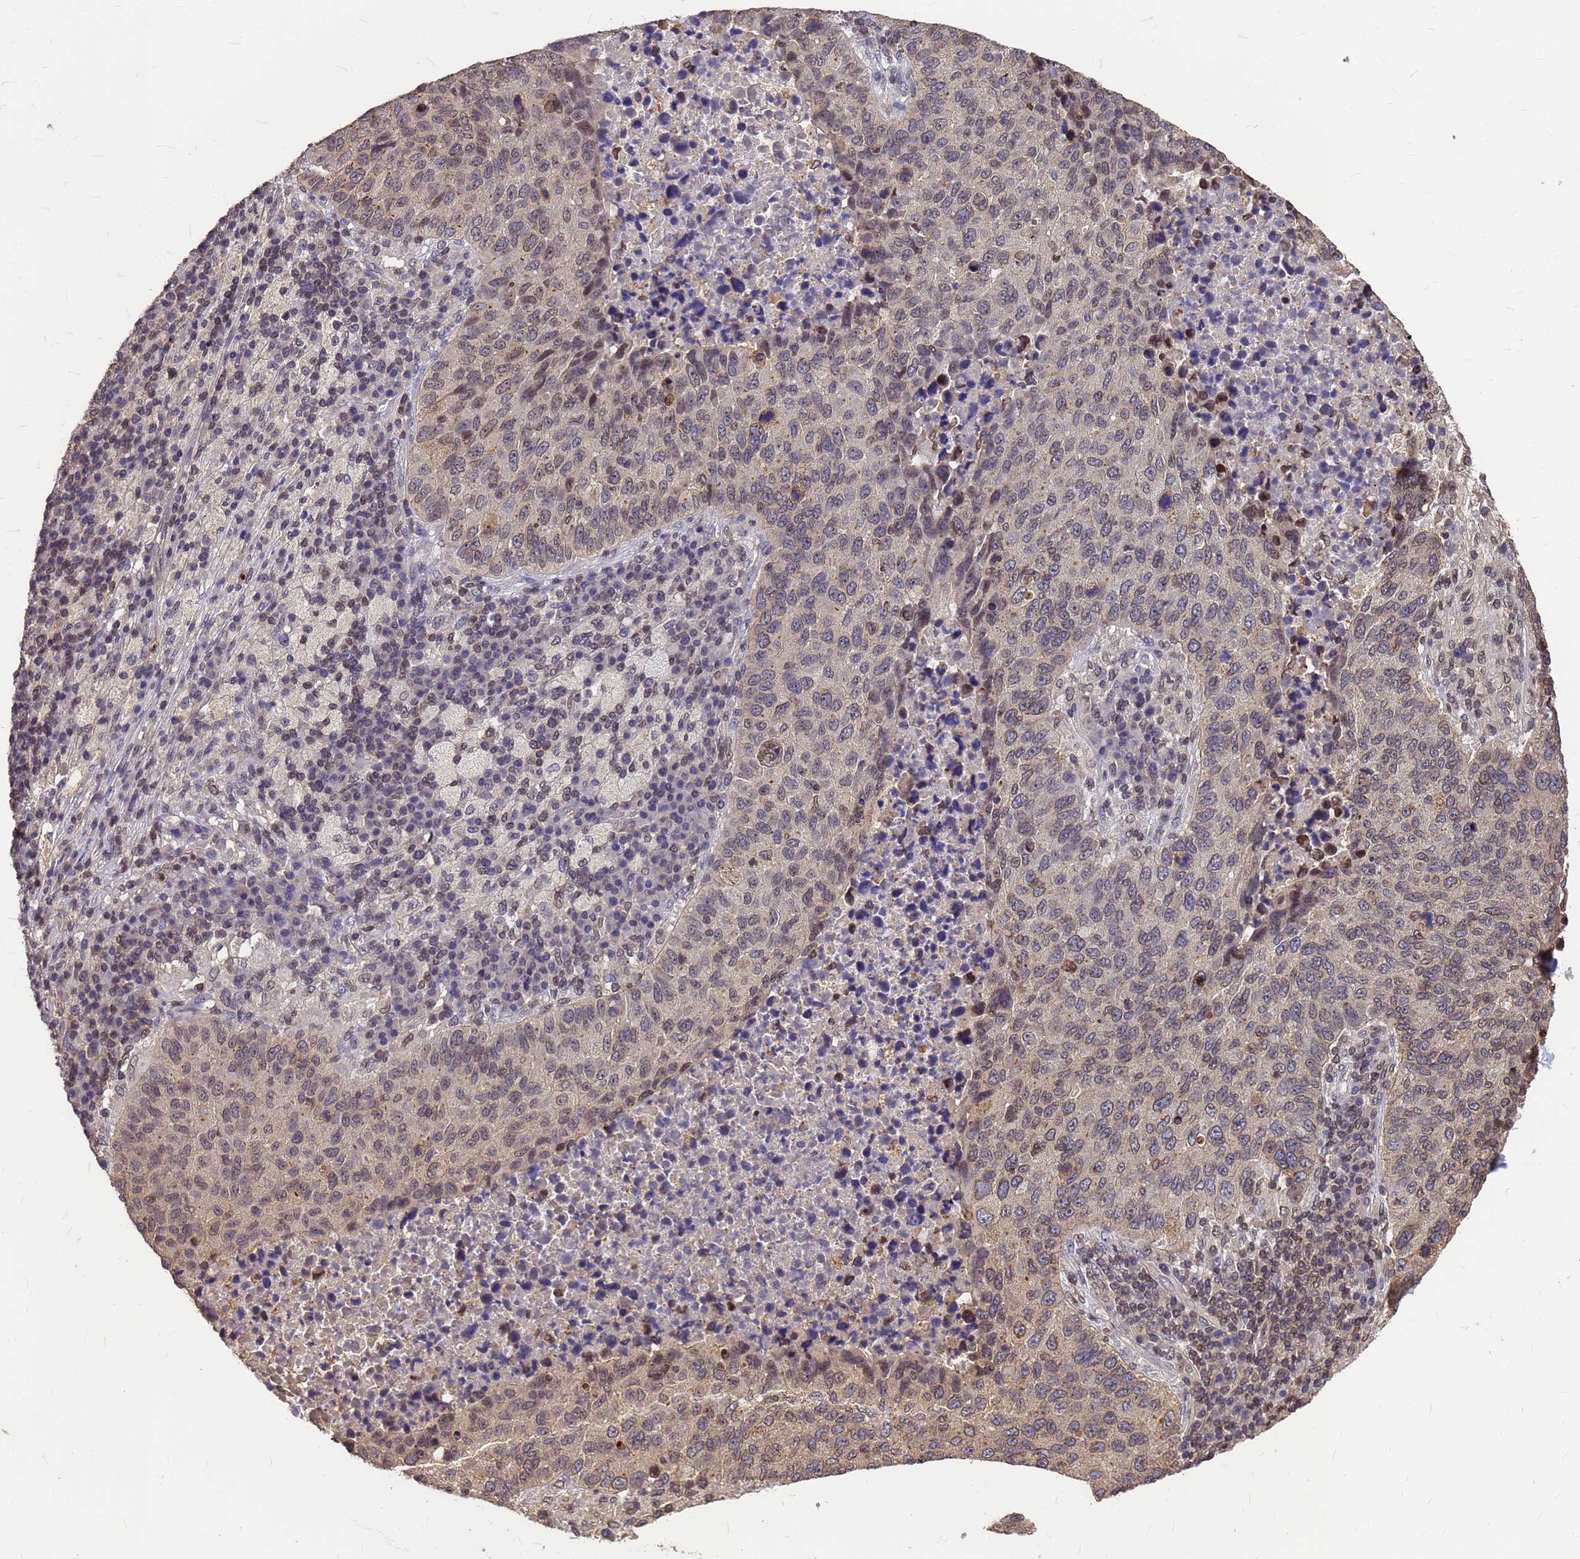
{"staining": {"intensity": "weak", "quantity": "<25%", "location": "cytoplasmic/membranous"}, "tissue": "lung cancer", "cell_type": "Tumor cells", "image_type": "cancer", "snomed": [{"axis": "morphology", "description": "Squamous cell carcinoma, NOS"}, {"axis": "topography", "description": "Lung"}], "caption": "Human lung squamous cell carcinoma stained for a protein using immunohistochemistry demonstrates no positivity in tumor cells.", "gene": "C1orf35", "patient": {"sex": "male", "age": 73}}